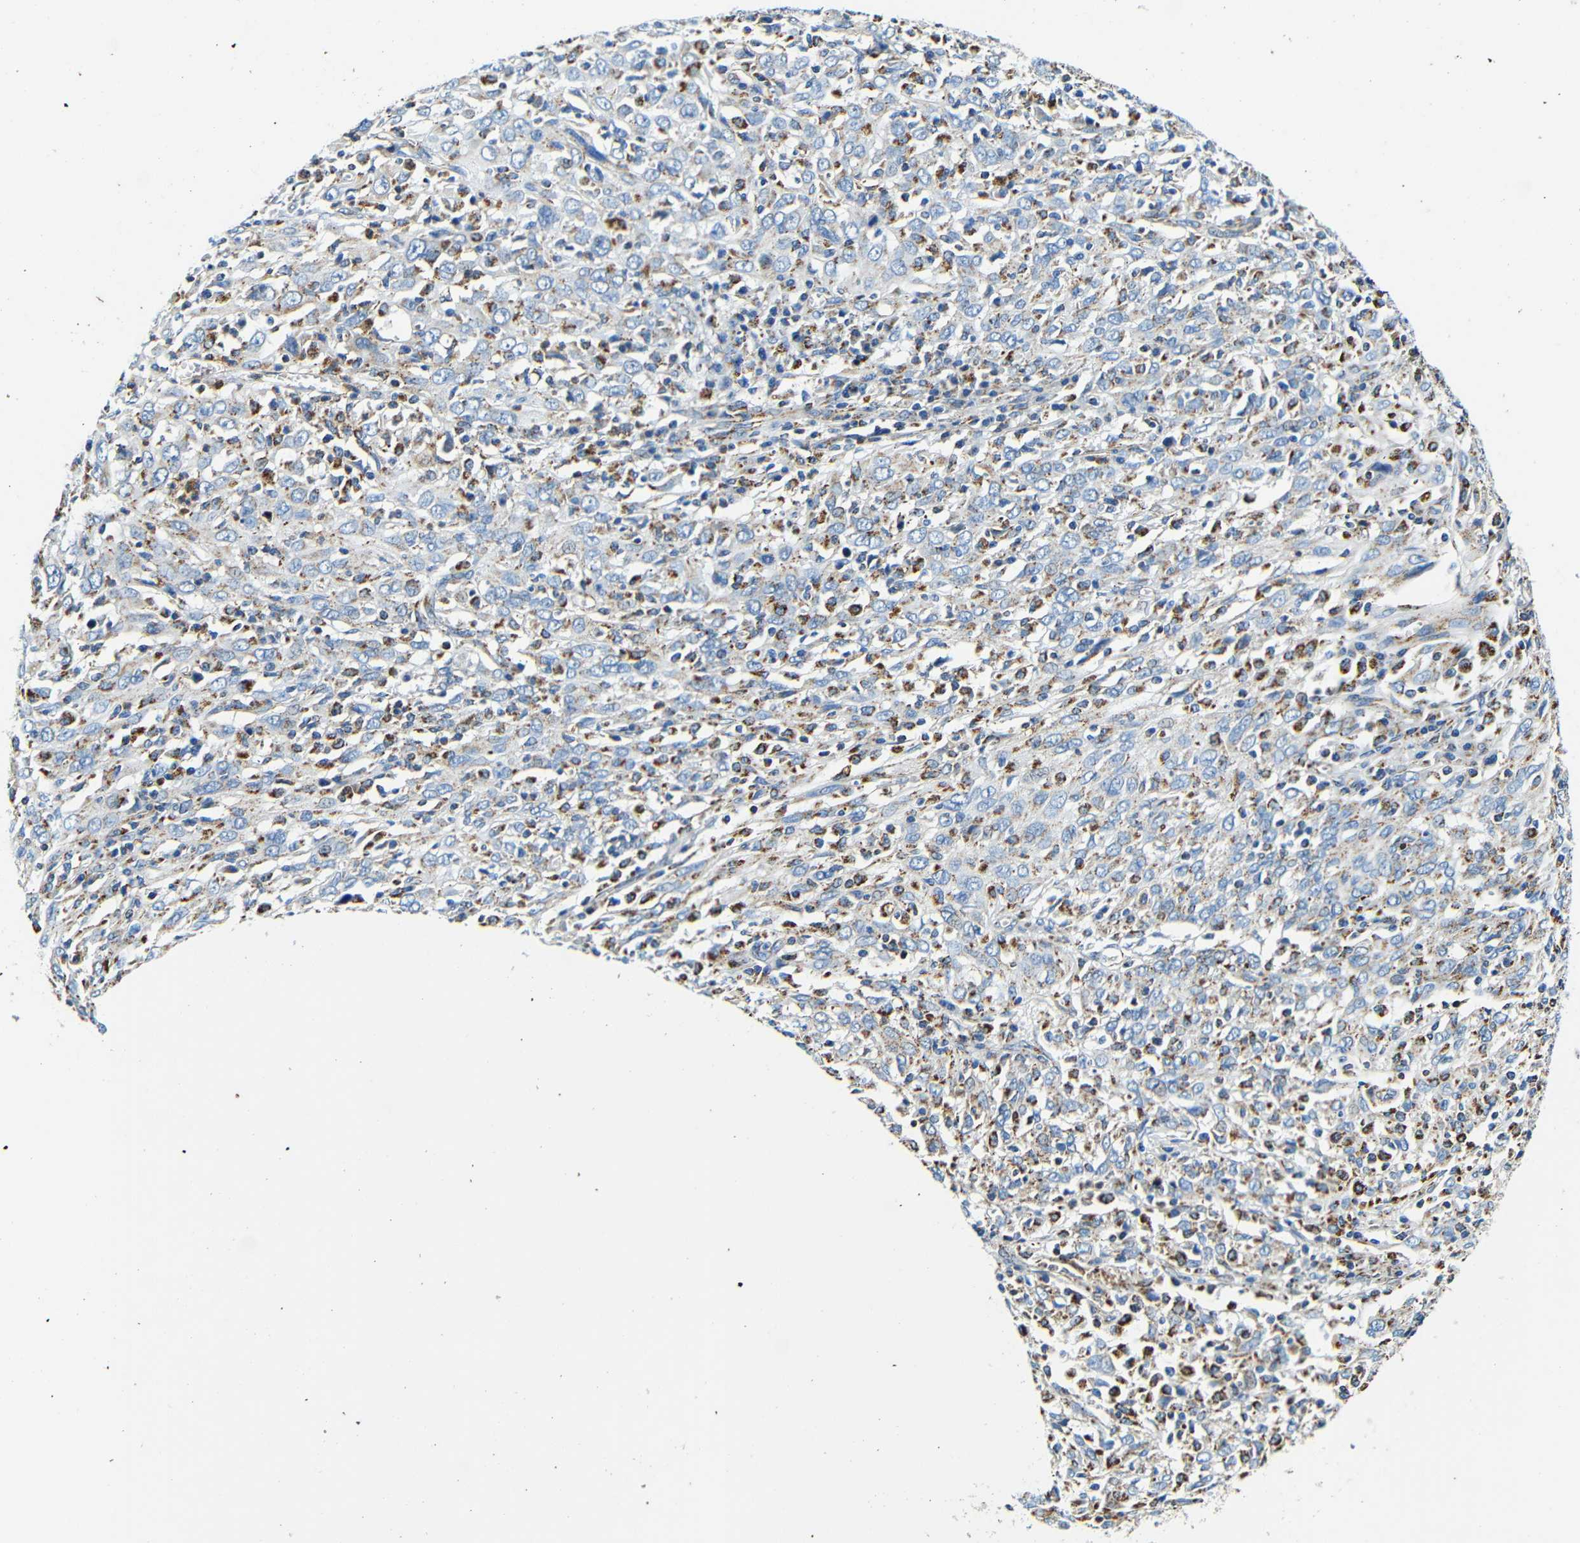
{"staining": {"intensity": "negative", "quantity": "none", "location": "none"}, "tissue": "cervical cancer", "cell_type": "Tumor cells", "image_type": "cancer", "snomed": [{"axis": "morphology", "description": "Squamous cell carcinoma, NOS"}, {"axis": "topography", "description": "Cervix"}], "caption": "The photomicrograph exhibits no staining of tumor cells in cervical cancer (squamous cell carcinoma).", "gene": "GALNT18", "patient": {"sex": "female", "age": 46}}